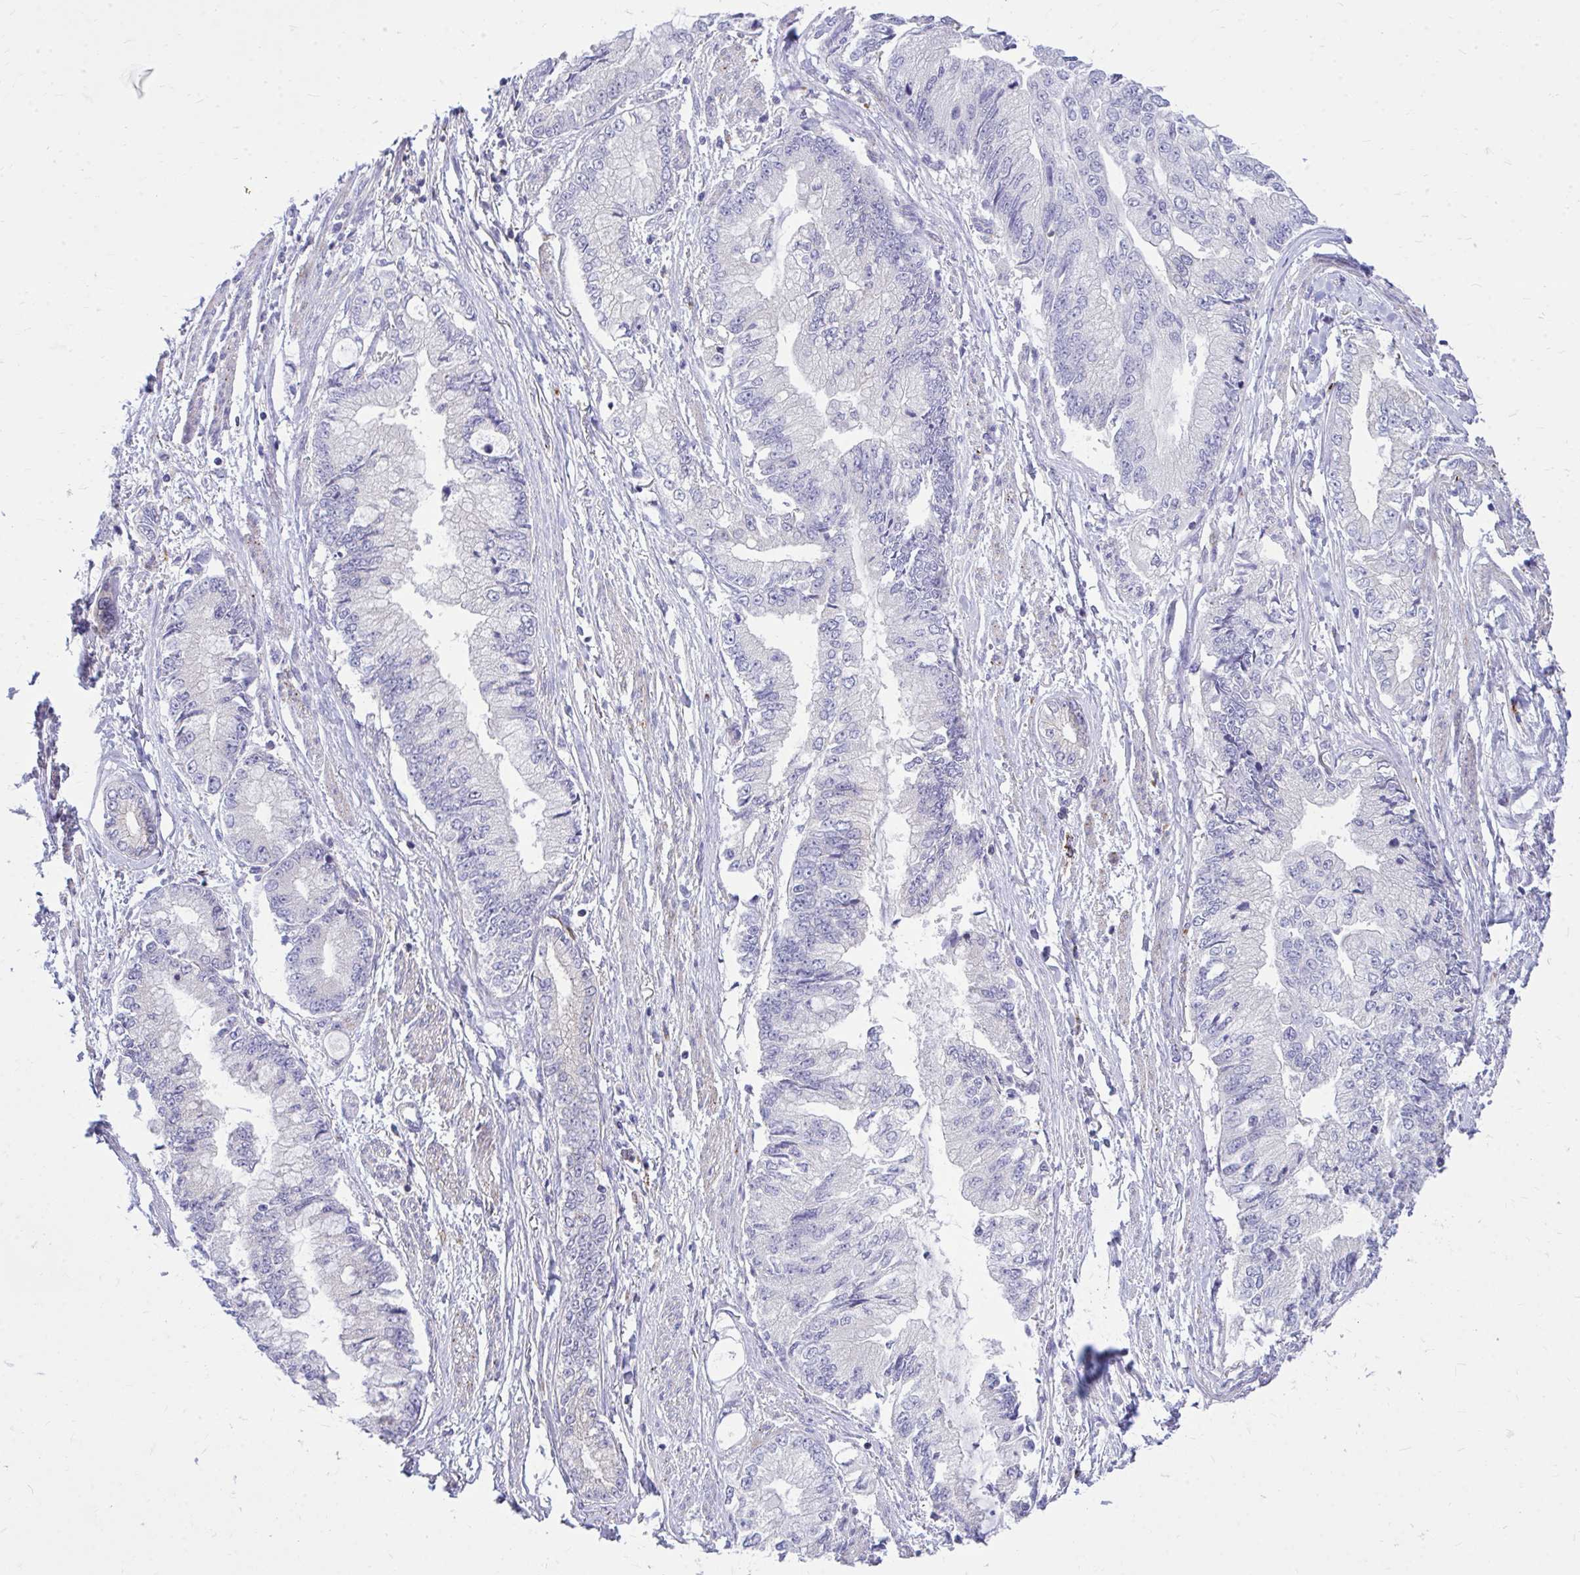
{"staining": {"intensity": "negative", "quantity": "none", "location": "none"}, "tissue": "stomach cancer", "cell_type": "Tumor cells", "image_type": "cancer", "snomed": [{"axis": "morphology", "description": "Adenocarcinoma, NOS"}, {"axis": "topography", "description": "Stomach, upper"}], "caption": "This is an IHC image of stomach adenocarcinoma. There is no staining in tumor cells.", "gene": "TP53I11", "patient": {"sex": "female", "age": 74}}